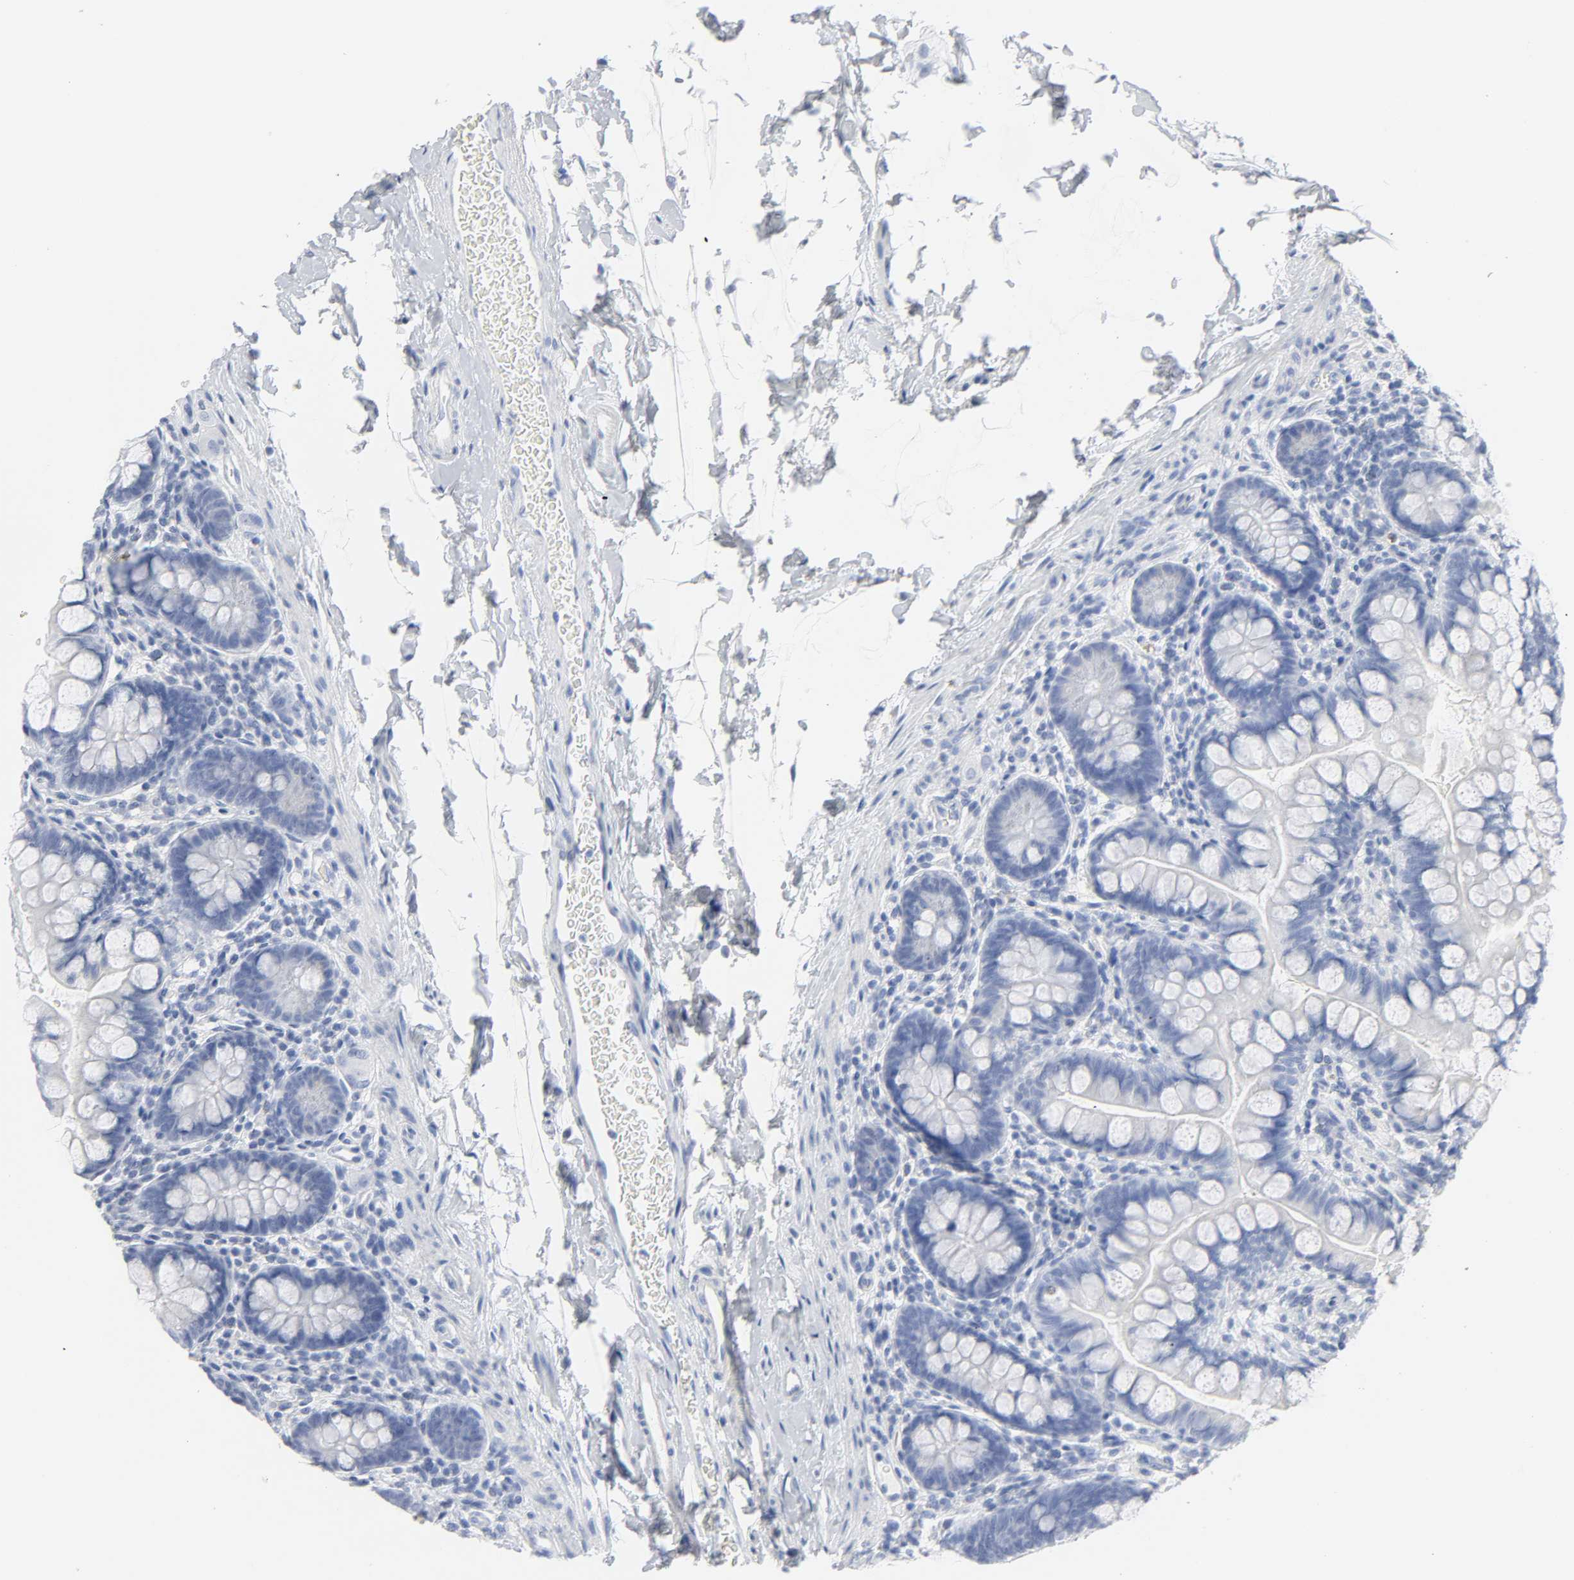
{"staining": {"intensity": "negative", "quantity": "none", "location": "none"}, "tissue": "small intestine", "cell_type": "Glandular cells", "image_type": "normal", "snomed": [{"axis": "morphology", "description": "Normal tissue, NOS"}, {"axis": "topography", "description": "Small intestine"}], "caption": "High magnification brightfield microscopy of unremarkable small intestine stained with DAB (brown) and counterstained with hematoxylin (blue): glandular cells show no significant staining. The staining is performed using DAB brown chromogen with nuclei counter-stained in using hematoxylin.", "gene": "ACP3", "patient": {"sex": "female", "age": 58}}